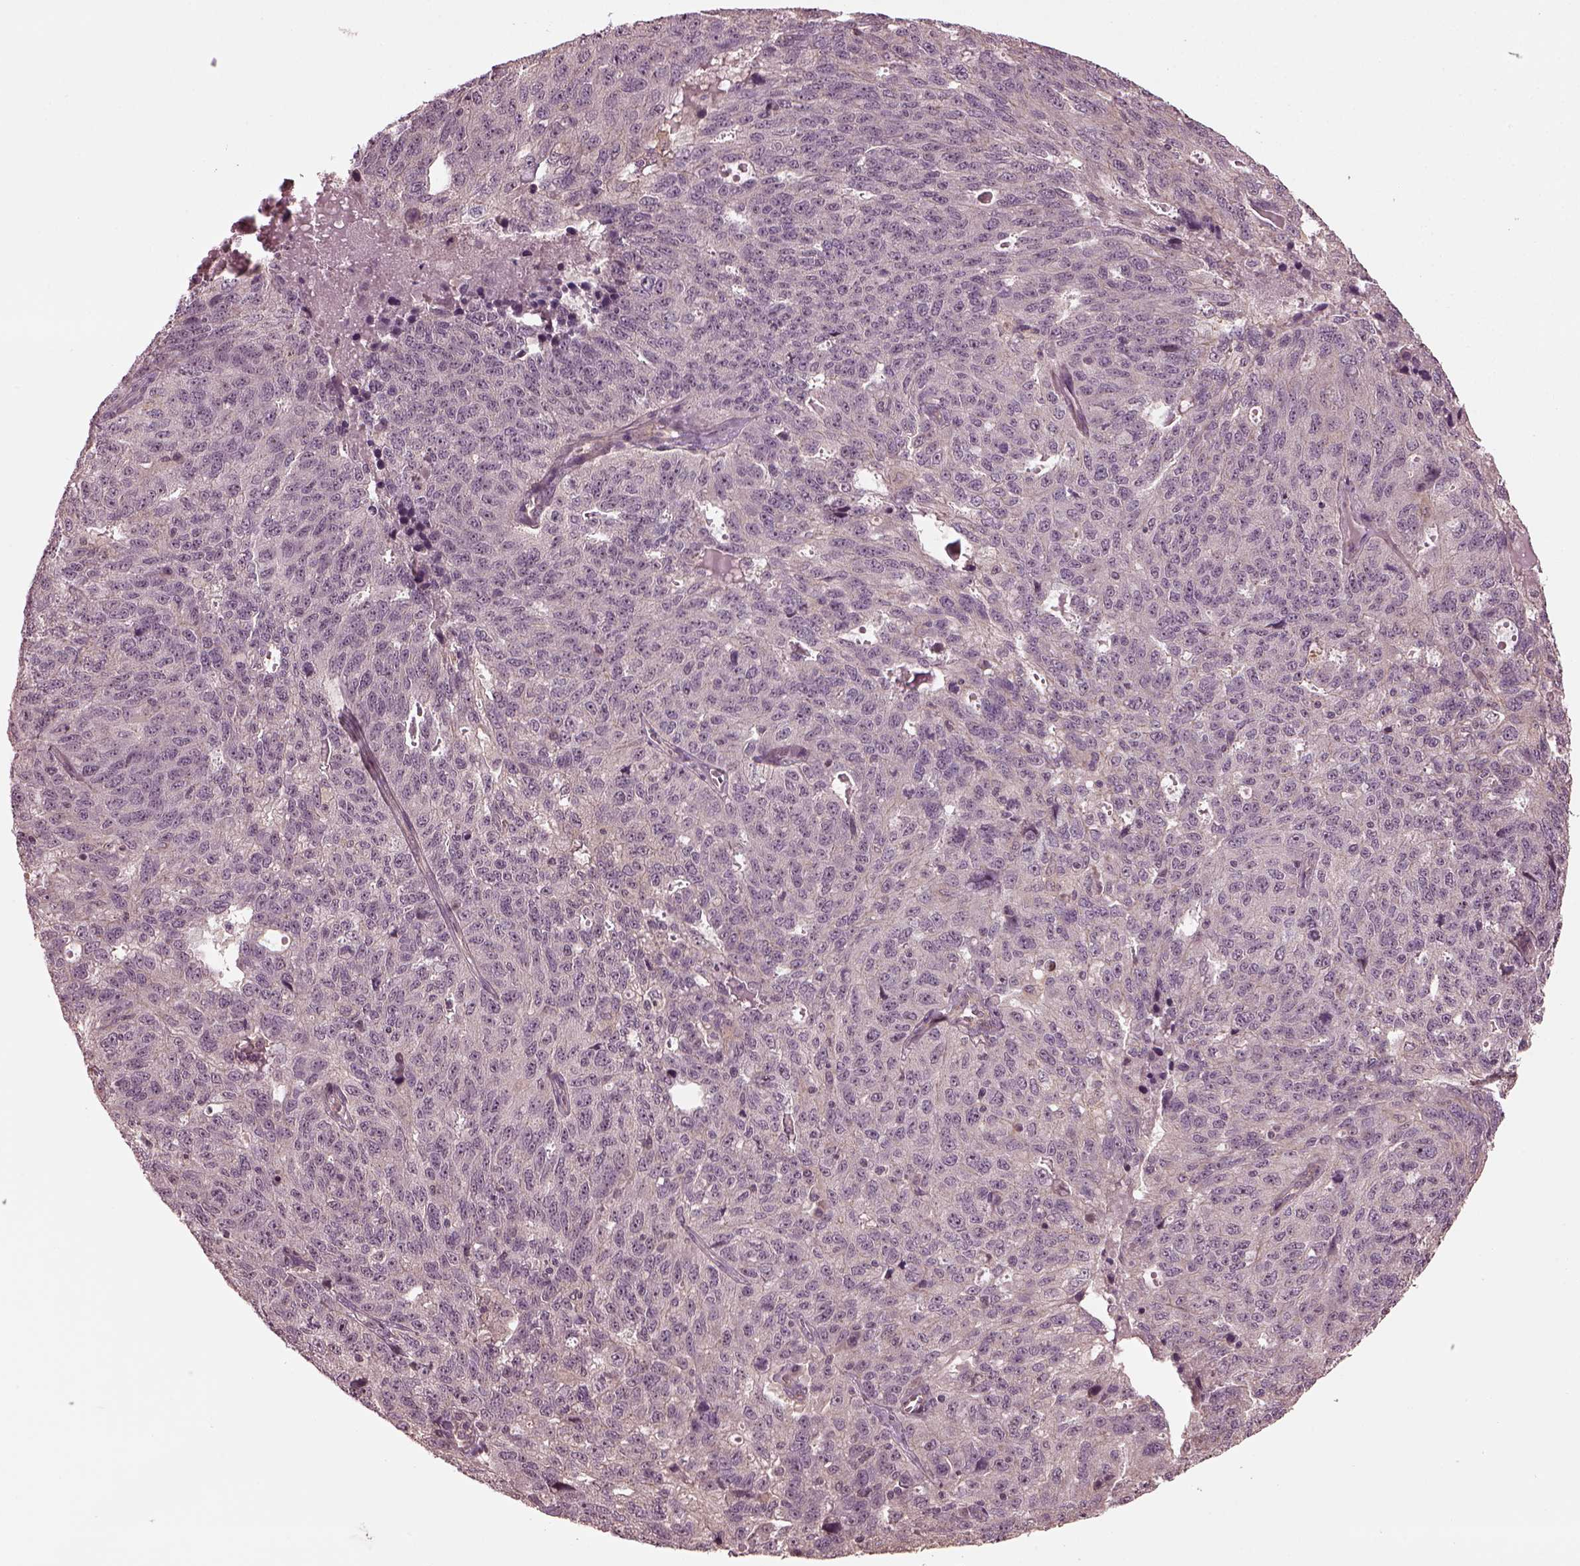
{"staining": {"intensity": "weak", "quantity": "<25%", "location": "nuclear"}, "tissue": "ovarian cancer", "cell_type": "Tumor cells", "image_type": "cancer", "snomed": [{"axis": "morphology", "description": "Cystadenocarcinoma, serous, NOS"}, {"axis": "topography", "description": "Ovary"}], "caption": "IHC photomicrograph of ovarian cancer (serous cystadenocarcinoma) stained for a protein (brown), which reveals no expression in tumor cells.", "gene": "GNRH1", "patient": {"sex": "female", "age": 71}}